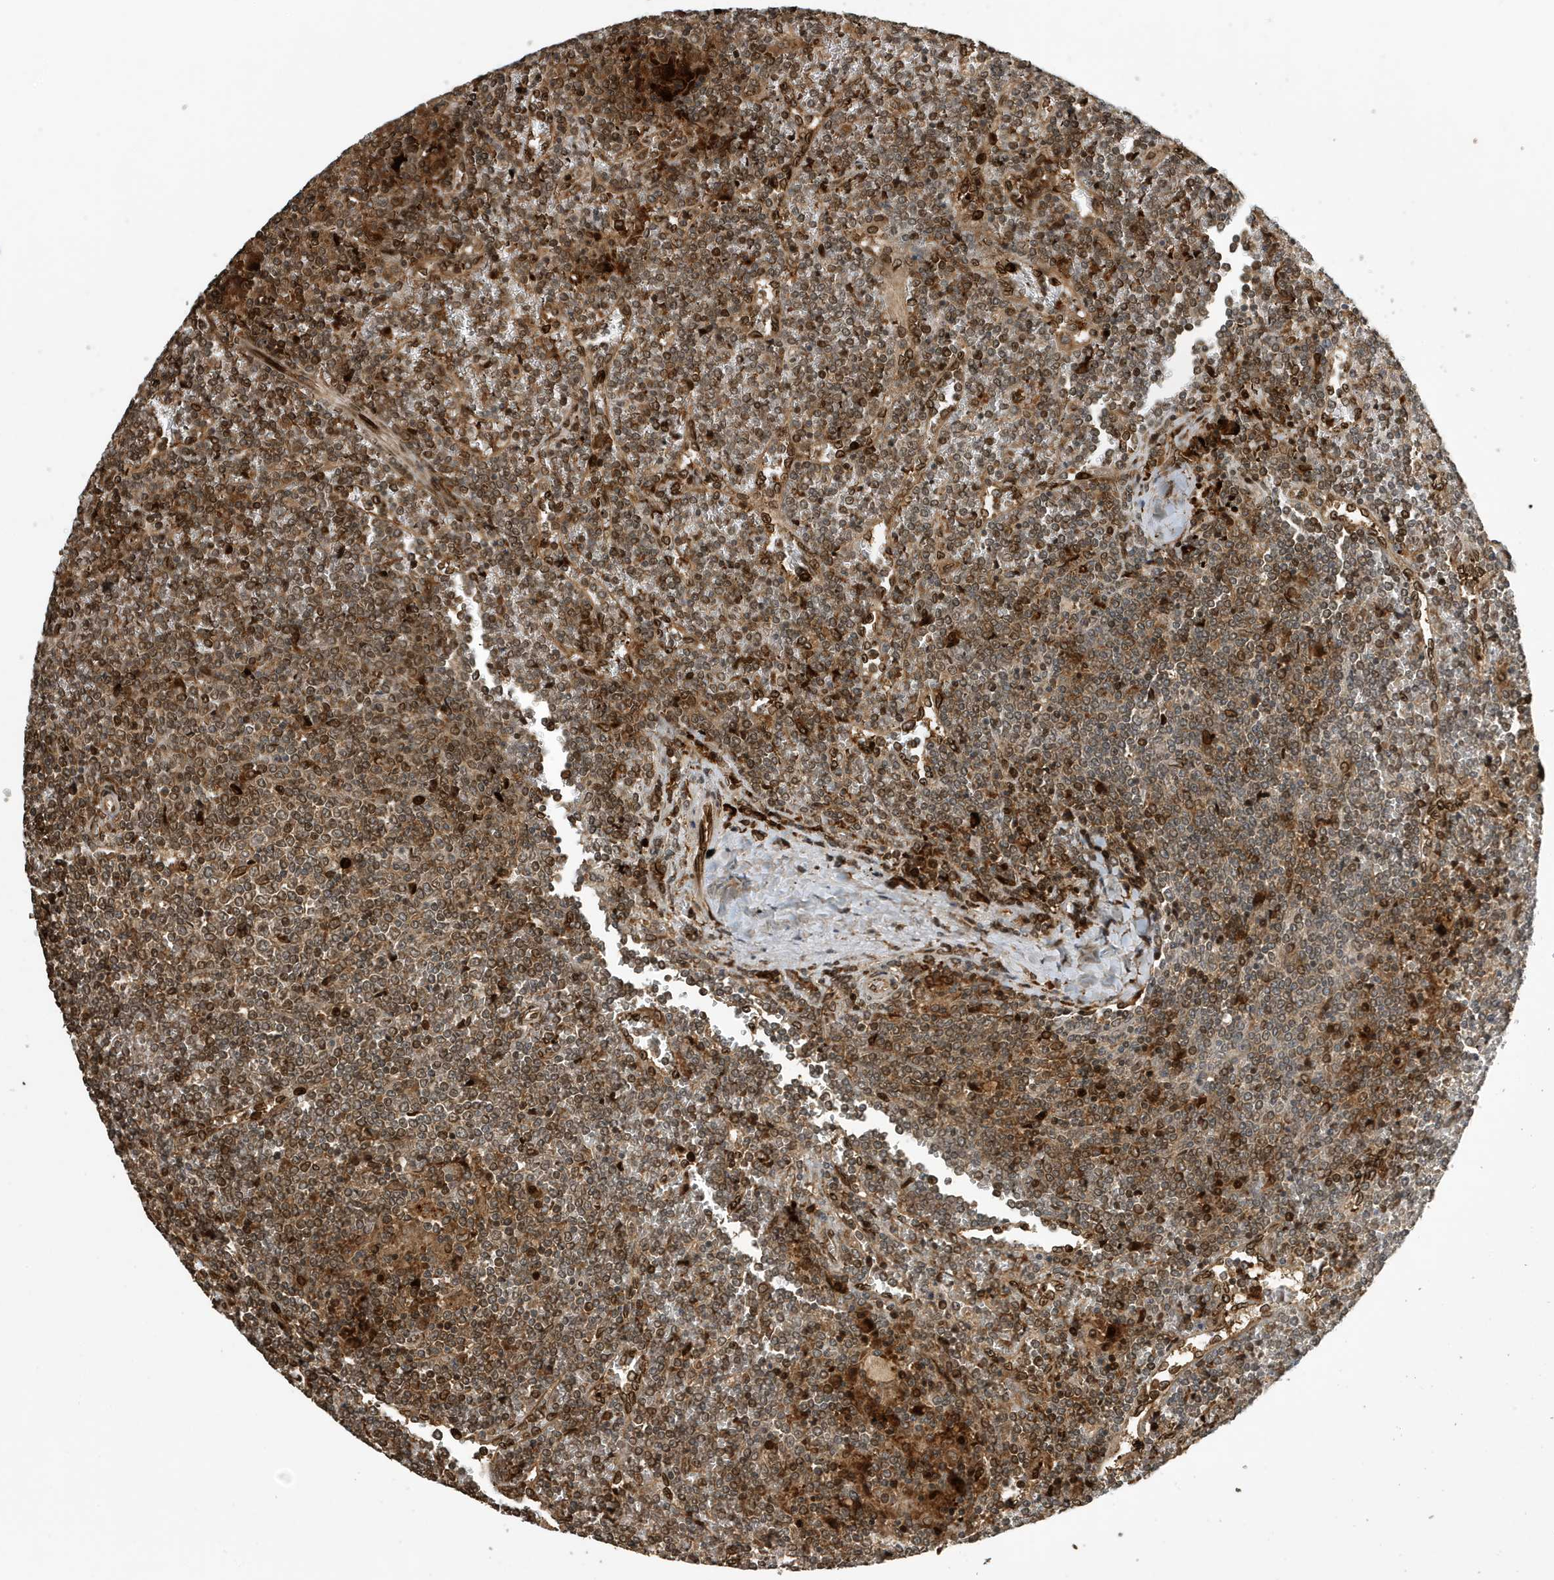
{"staining": {"intensity": "moderate", "quantity": ">75%", "location": "nuclear"}, "tissue": "lymphoma", "cell_type": "Tumor cells", "image_type": "cancer", "snomed": [{"axis": "morphology", "description": "Malignant lymphoma, non-Hodgkin's type, Low grade"}, {"axis": "topography", "description": "Spleen"}], "caption": "Lymphoma stained for a protein exhibits moderate nuclear positivity in tumor cells.", "gene": "DUSP18", "patient": {"sex": "female", "age": 19}}